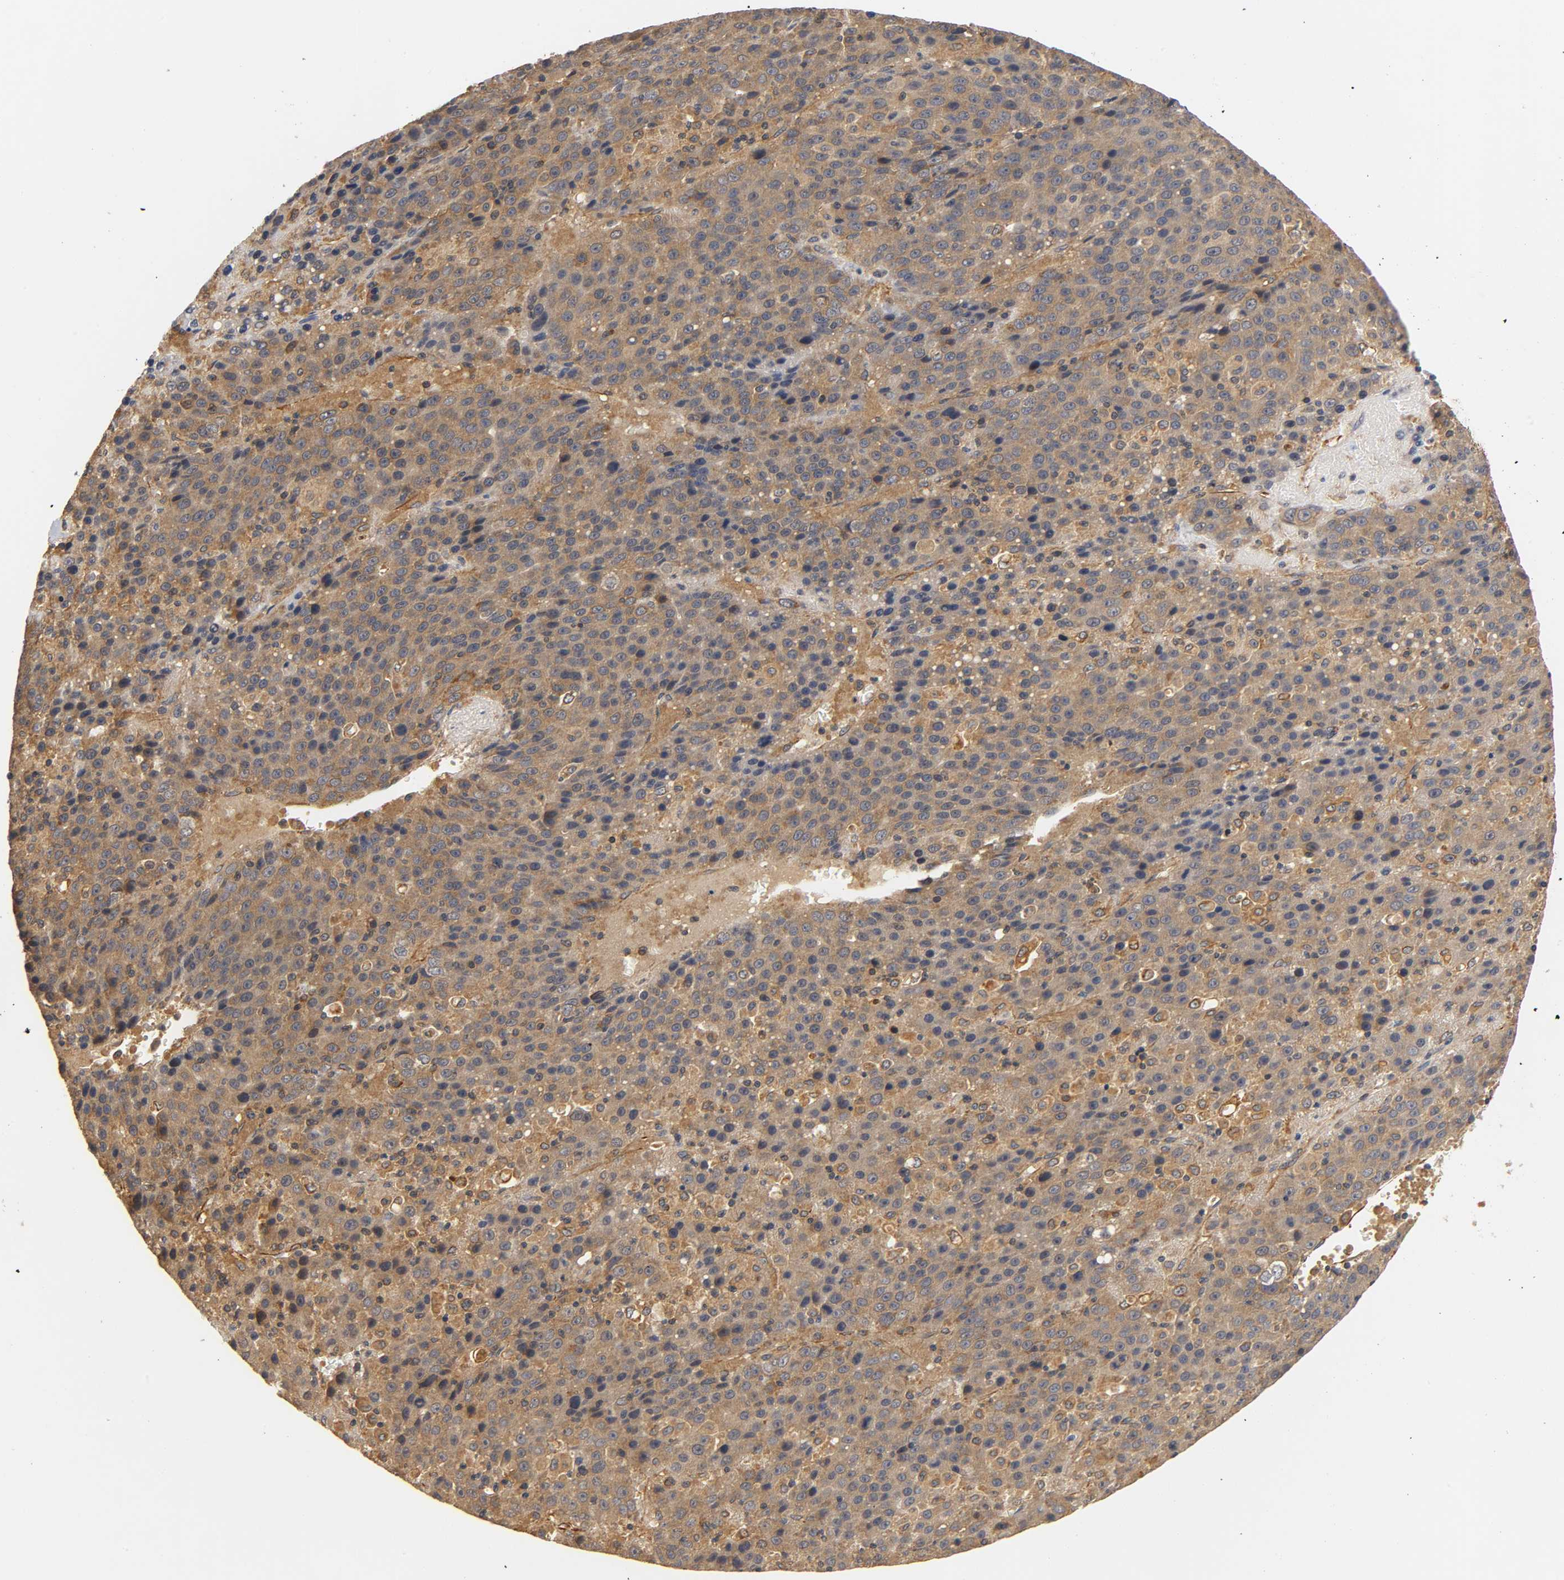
{"staining": {"intensity": "strong", "quantity": ">75%", "location": "cytoplasmic/membranous"}, "tissue": "liver cancer", "cell_type": "Tumor cells", "image_type": "cancer", "snomed": [{"axis": "morphology", "description": "Carcinoma, Hepatocellular, NOS"}, {"axis": "topography", "description": "Liver"}], "caption": "A brown stain shows strong cytoplasmic/membranous positivity of a protein in human liver hepatocellular carcinoma tumor cells. Nuclei are stained in blue.", "gene": "SCAP", "patient": {"sex": "female", "age": 53}}